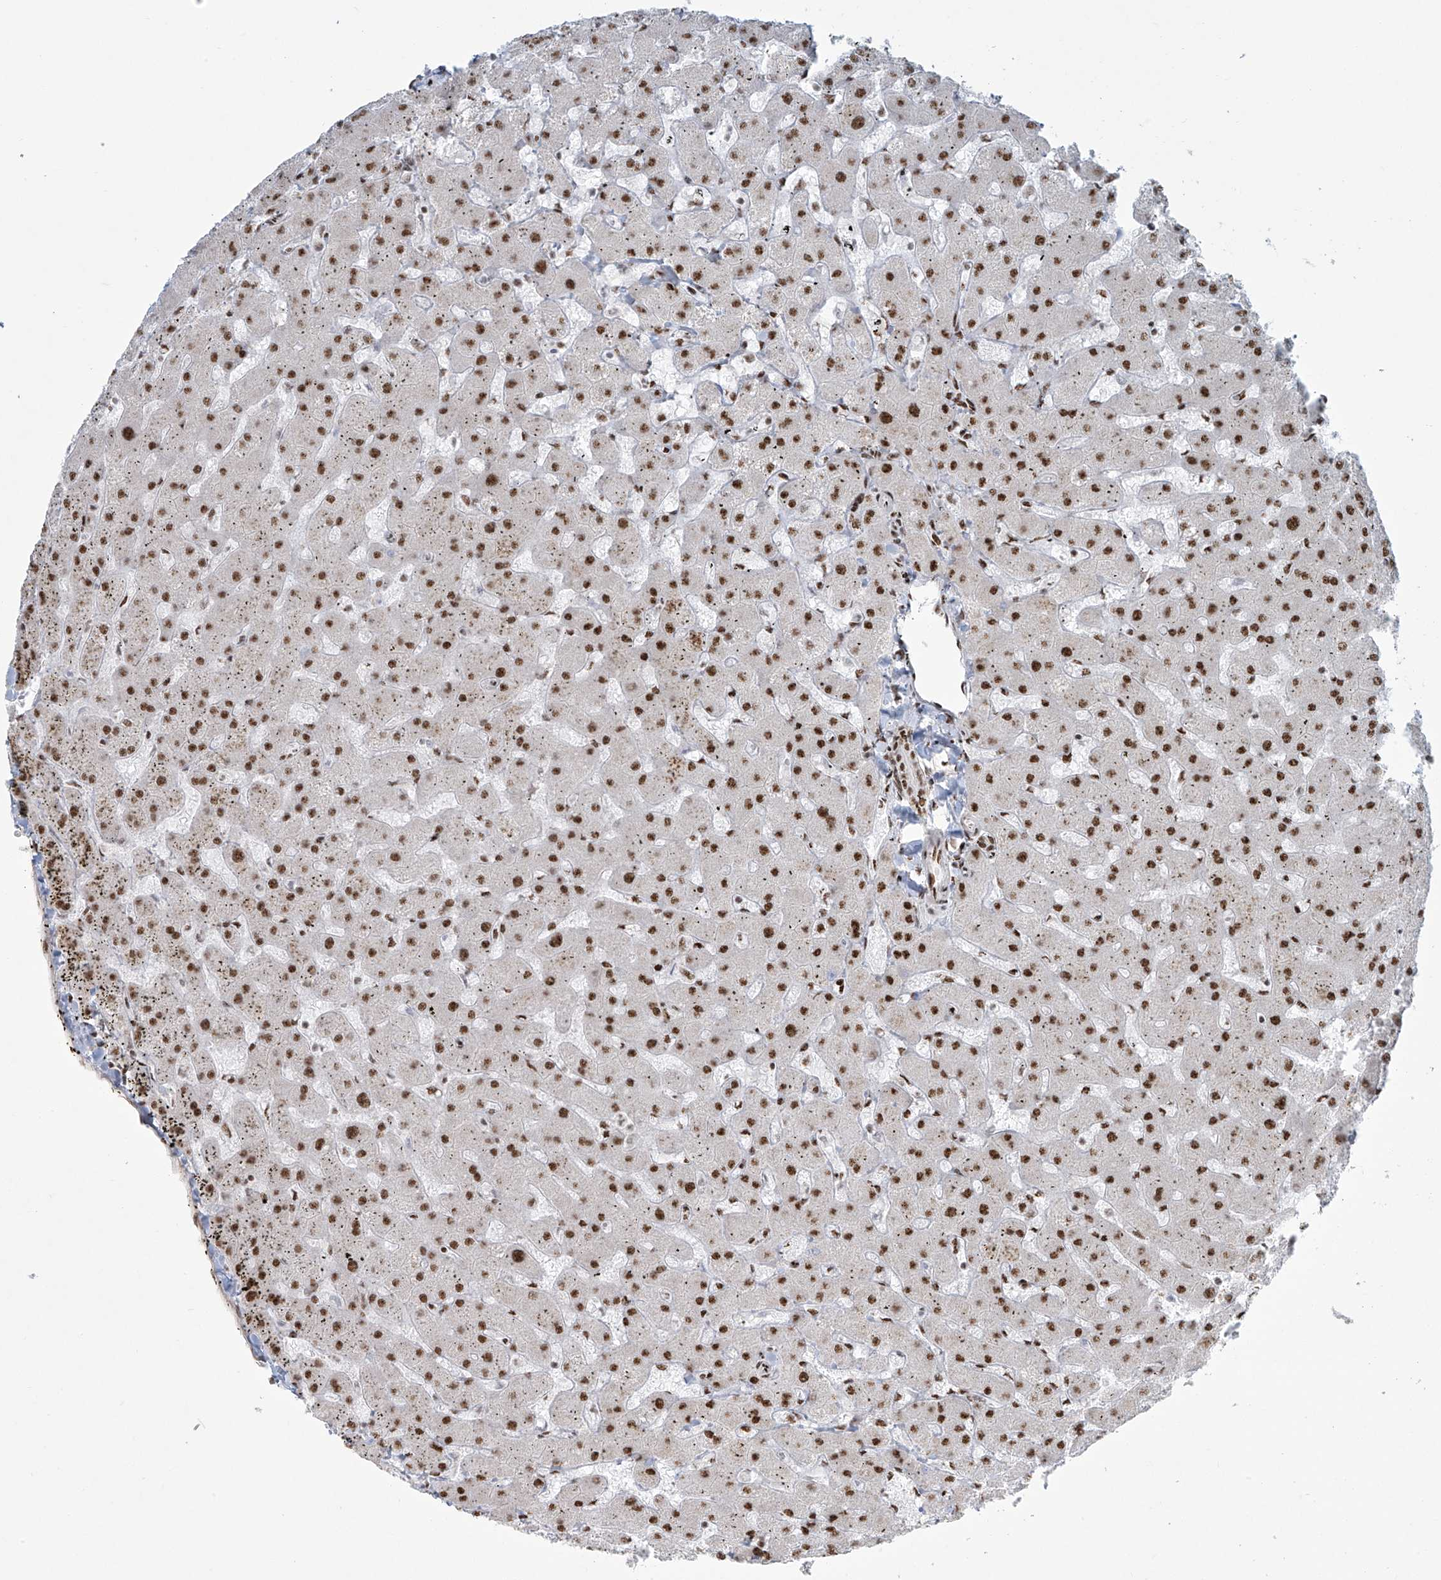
{"staining": {"intensity": "moderate", "quantity": ">75%", "location": "nuclear"}, "tissue": "liver", "cell_type": "Cholangiocytes", "image_type": "normal", "snomed": [{"axis": "morphology", "description": "Normal tissue, NOS"}, {"axis": "topography", "description": "Liver"}], "caption": "A histopathology image of human liver stained for a protein exhibits moderate nuclear brown staining in cholangiocytes. (DAB IHC, brown staining for protein, blue staining for nuclei).", "gene": "MS4A6A", "patient": {"sex": "female", "age": 63}}